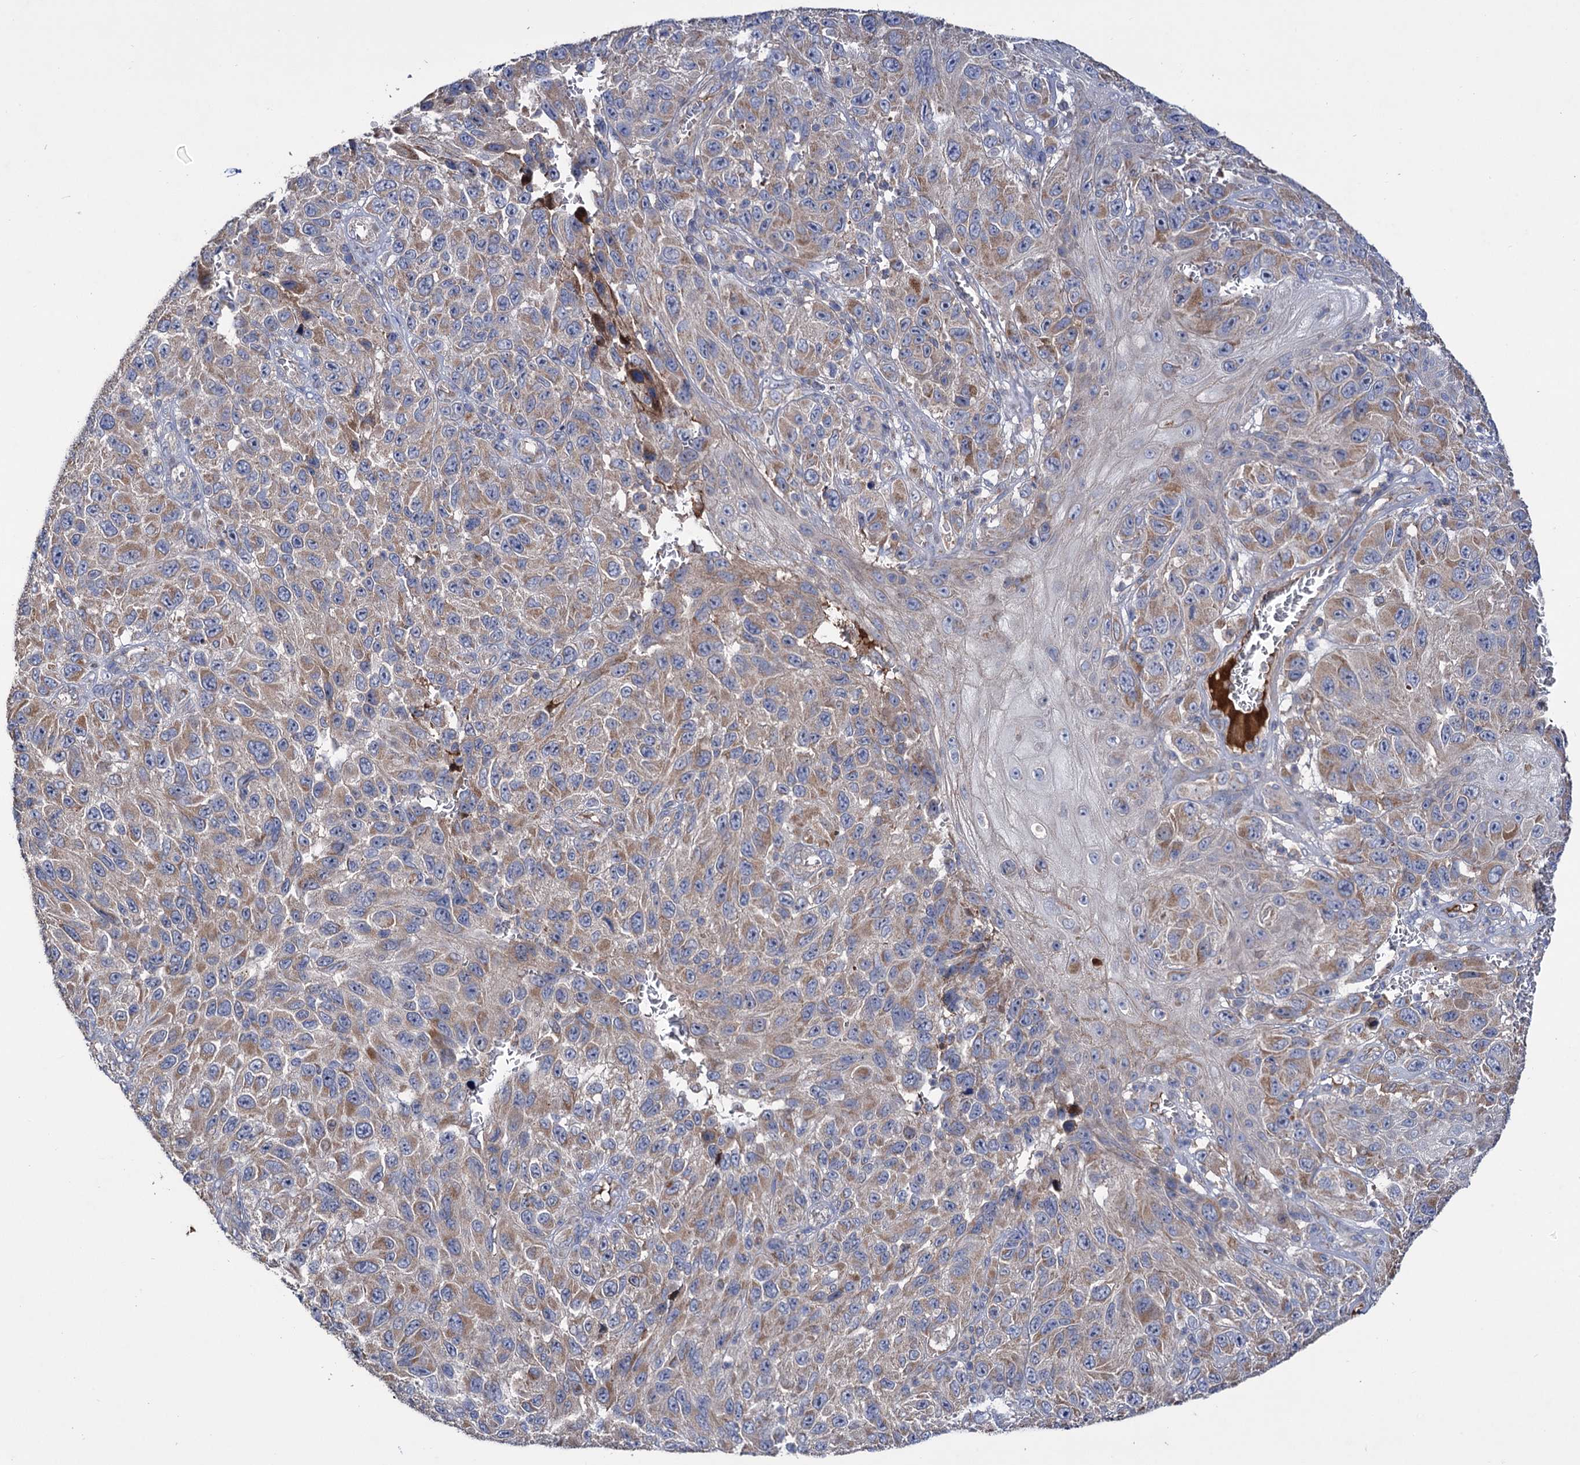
{"staining": {"intensity": "moderate", "quantity": "25%-75%", "location": "cytoplasmic/membranous"}, "tissue": "melanoma", "cell_type": "Tumor cells", "image_type": "cancer", "snomed": [{"axis": "morphology", "description": "Normal tissue, NOS"}, {"axis": "morphology", "description": "Malignant melanoma, NOS"}, {"axis": "topography", "description": "Skin"}], "caption": "This photomicrograph shows malignant melanoma stained with IHC to label a protein in brown. The cytoplasmic/membranous of tumor cells show moderate positivity for the protein. Nuclei are counter-stained blue.", "gene": "CLPB", "patient": {"sex": "female", "age": 96}}